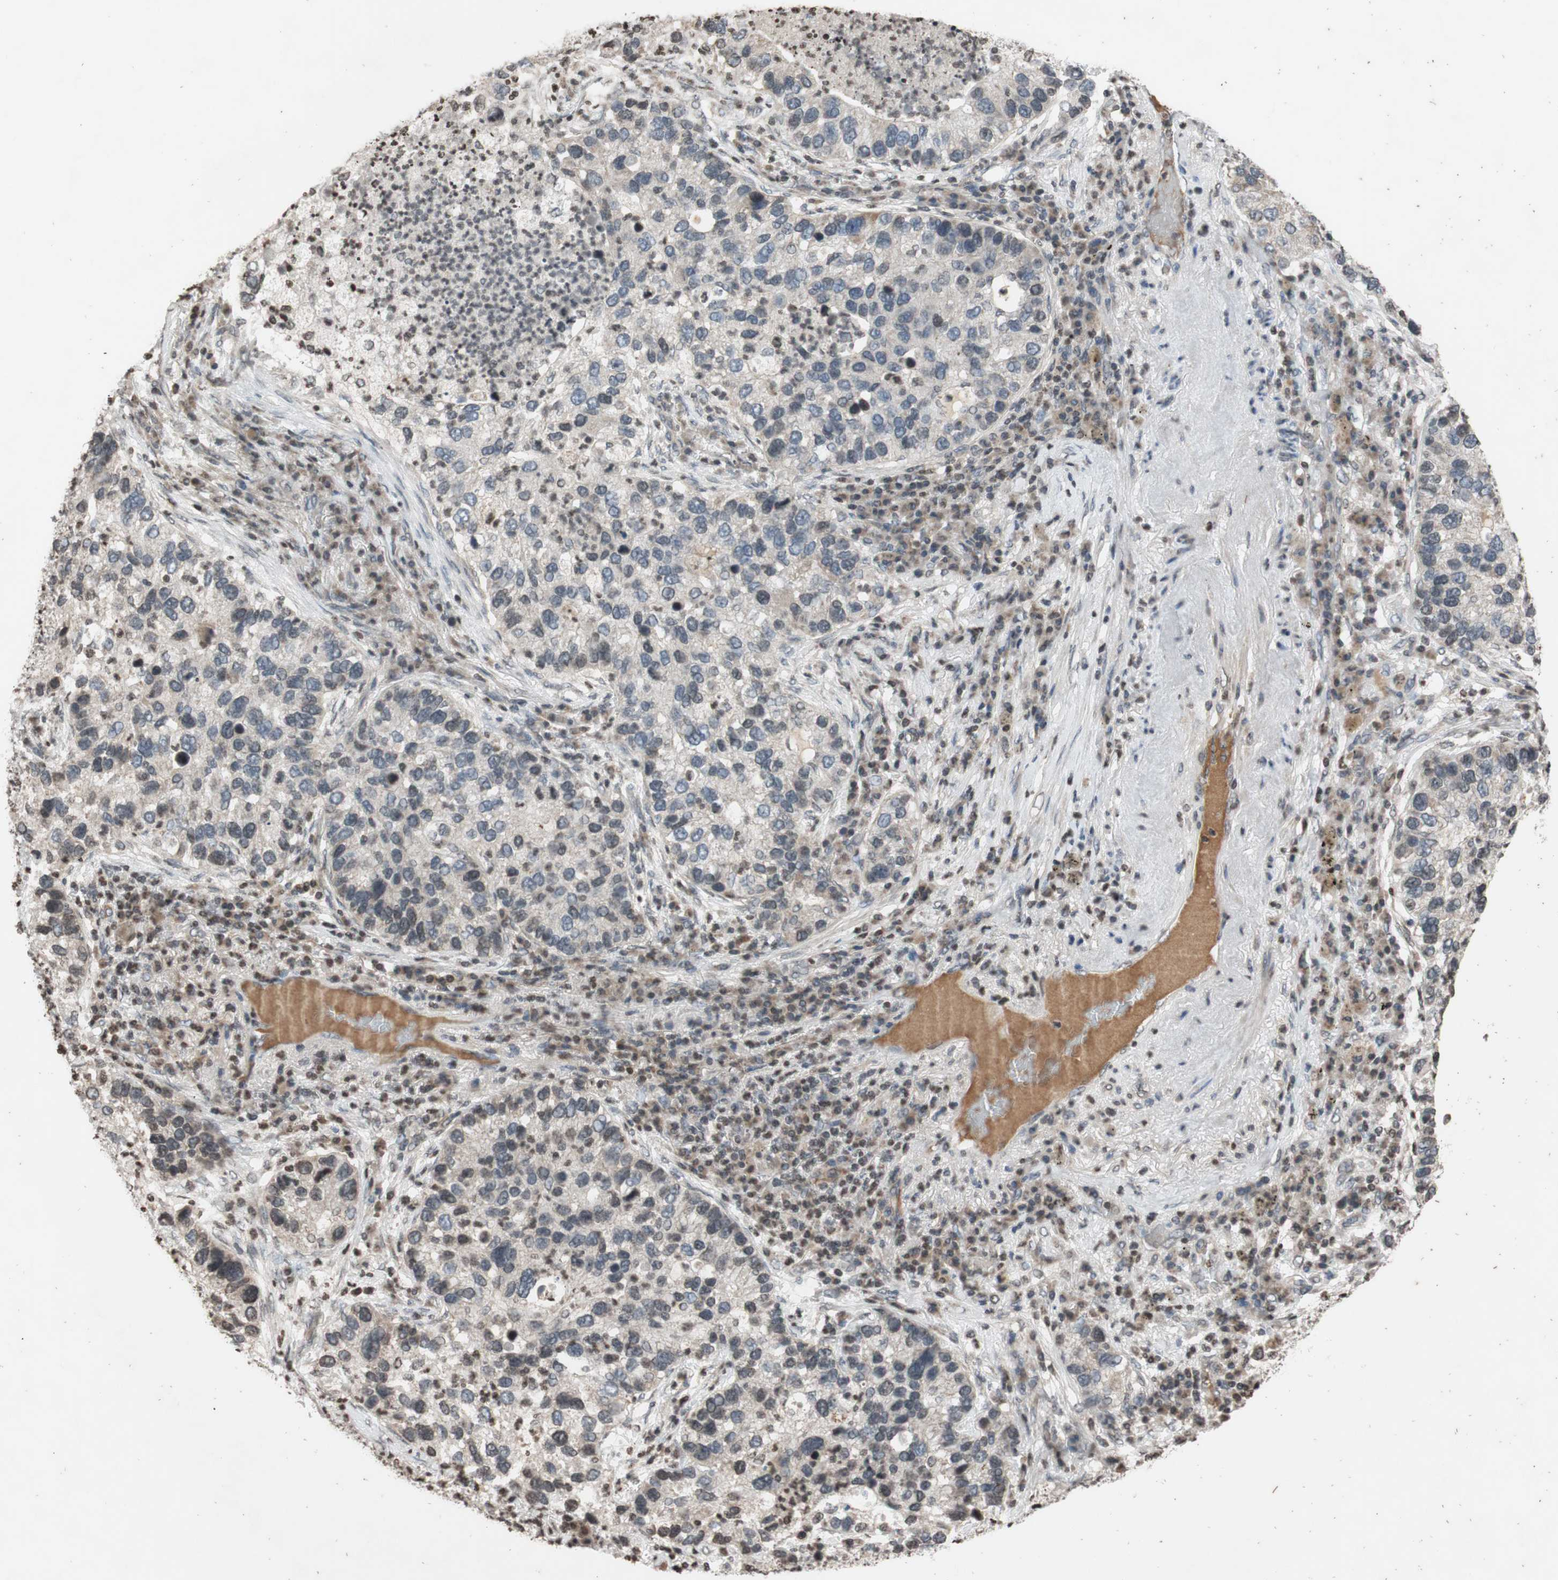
{"staining": {"intensity": "weak", "quantity": "25%-75%", "location": "cytoplasmic/membranous,nuclear"}, "tissue": "lung cancer", "cell_type": "Tumor cells", "image_type": "cancer", "snomed": [{"axis": "morphology", "description": "Normal tissue, NOS"}, {"axis": "morphology", "description": "Adenocarcinoma, NOS"}, {"axis": "topography", "description": "Bronchus"}, {"axis": "topography", "description": "Lung"}], "caption": "This histopathology image demonstrates immunohistochemistry staining of adenocarcinoma (lung), with low weak cytoplasmic/membranous and nuclear staining in about 25%-75% of tumor cells.", "gene": "MCM6", "patient": {"sex": "male", "age": 54}}